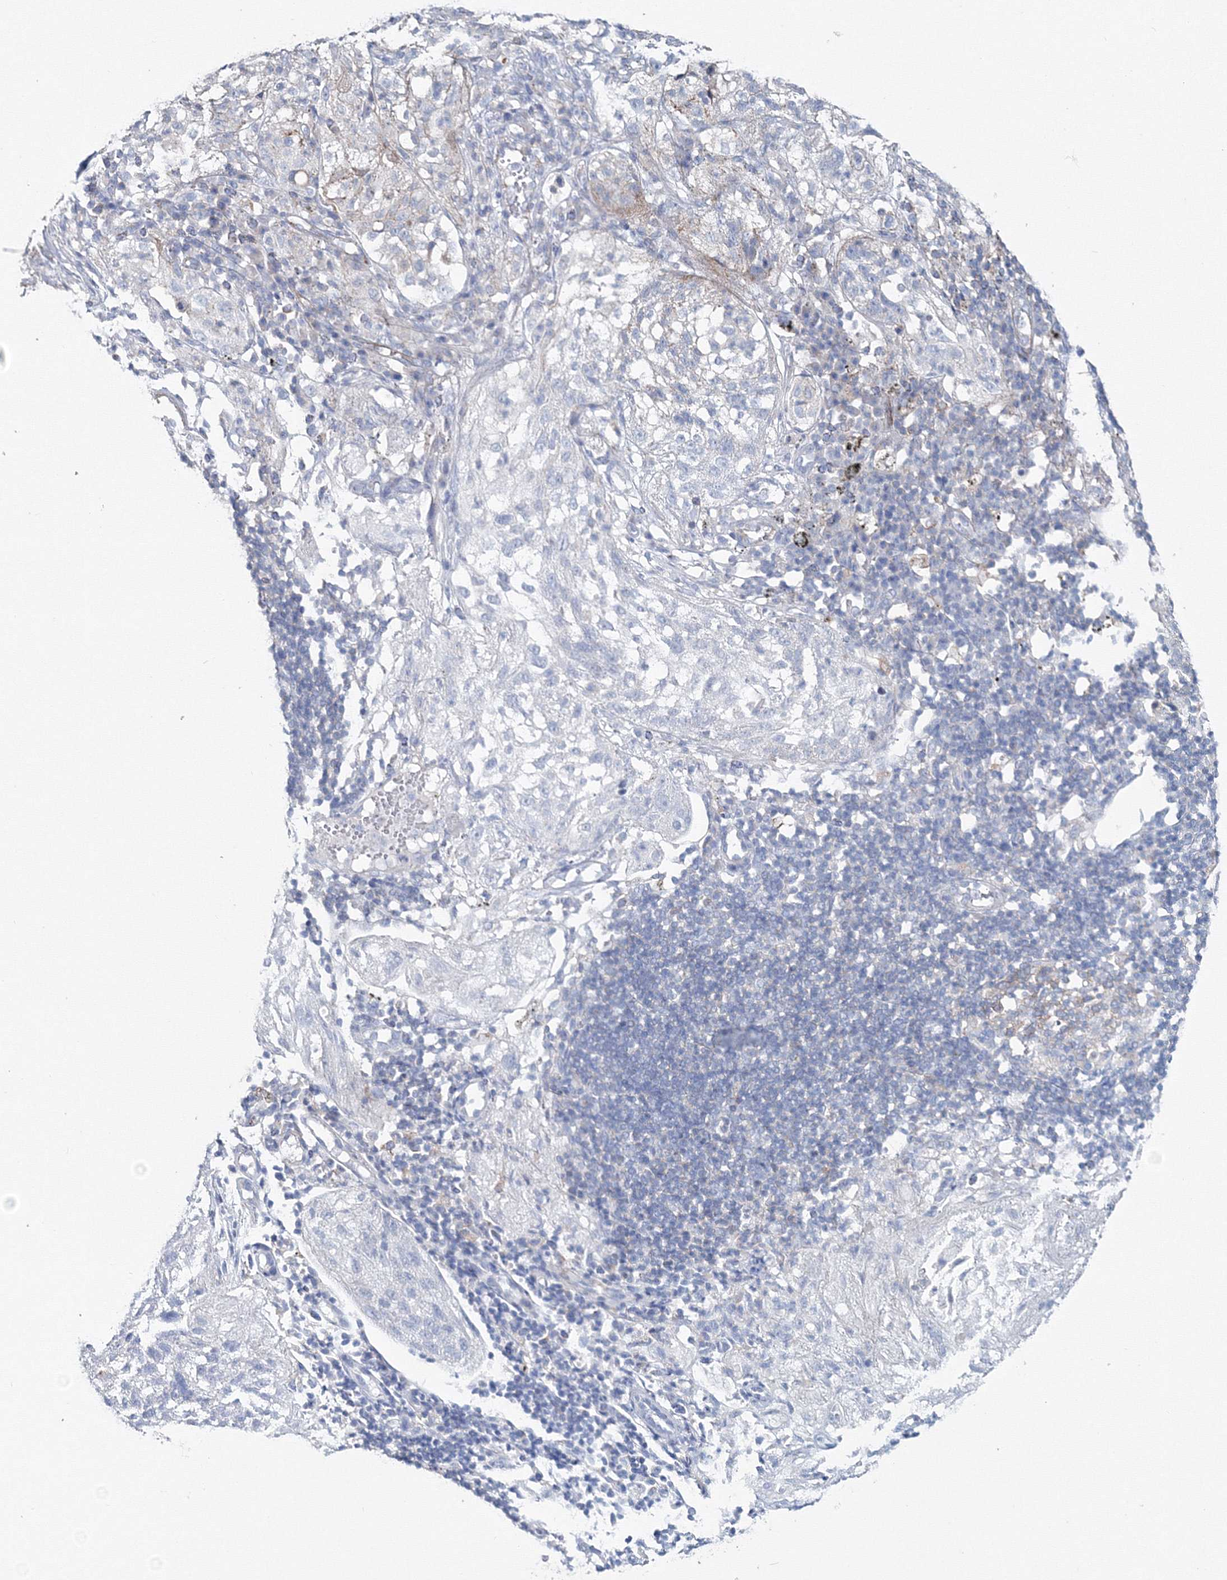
{"staining": {"intensity": "weak", "quantity": "<25%", "location": "cytoplasmic/membranous"}, "tissue": "lung cancer", "cell_type": "Tumor cells", "image_type": "cancer", "snomed": [{"axis": "morphology", "description": "Inflammation, NOS"}, {"axis": "morphology", "description": "Squamous cell carcinoma, NOS"}, {"axis": "topography", "description": "Lymph node"}, {"axis": "topography", "description": "Soft tissue"}, {"axis": "topography", "description": "Lung"}], "caption": "A high-resolution histopathology image shows immunohistochemistry staining of lung cancer (squamous cell carcinoma), which shows no significant expression in tumor cells.", "gene": "GGA2", "patient": {"sex": "male", "age": 66}}